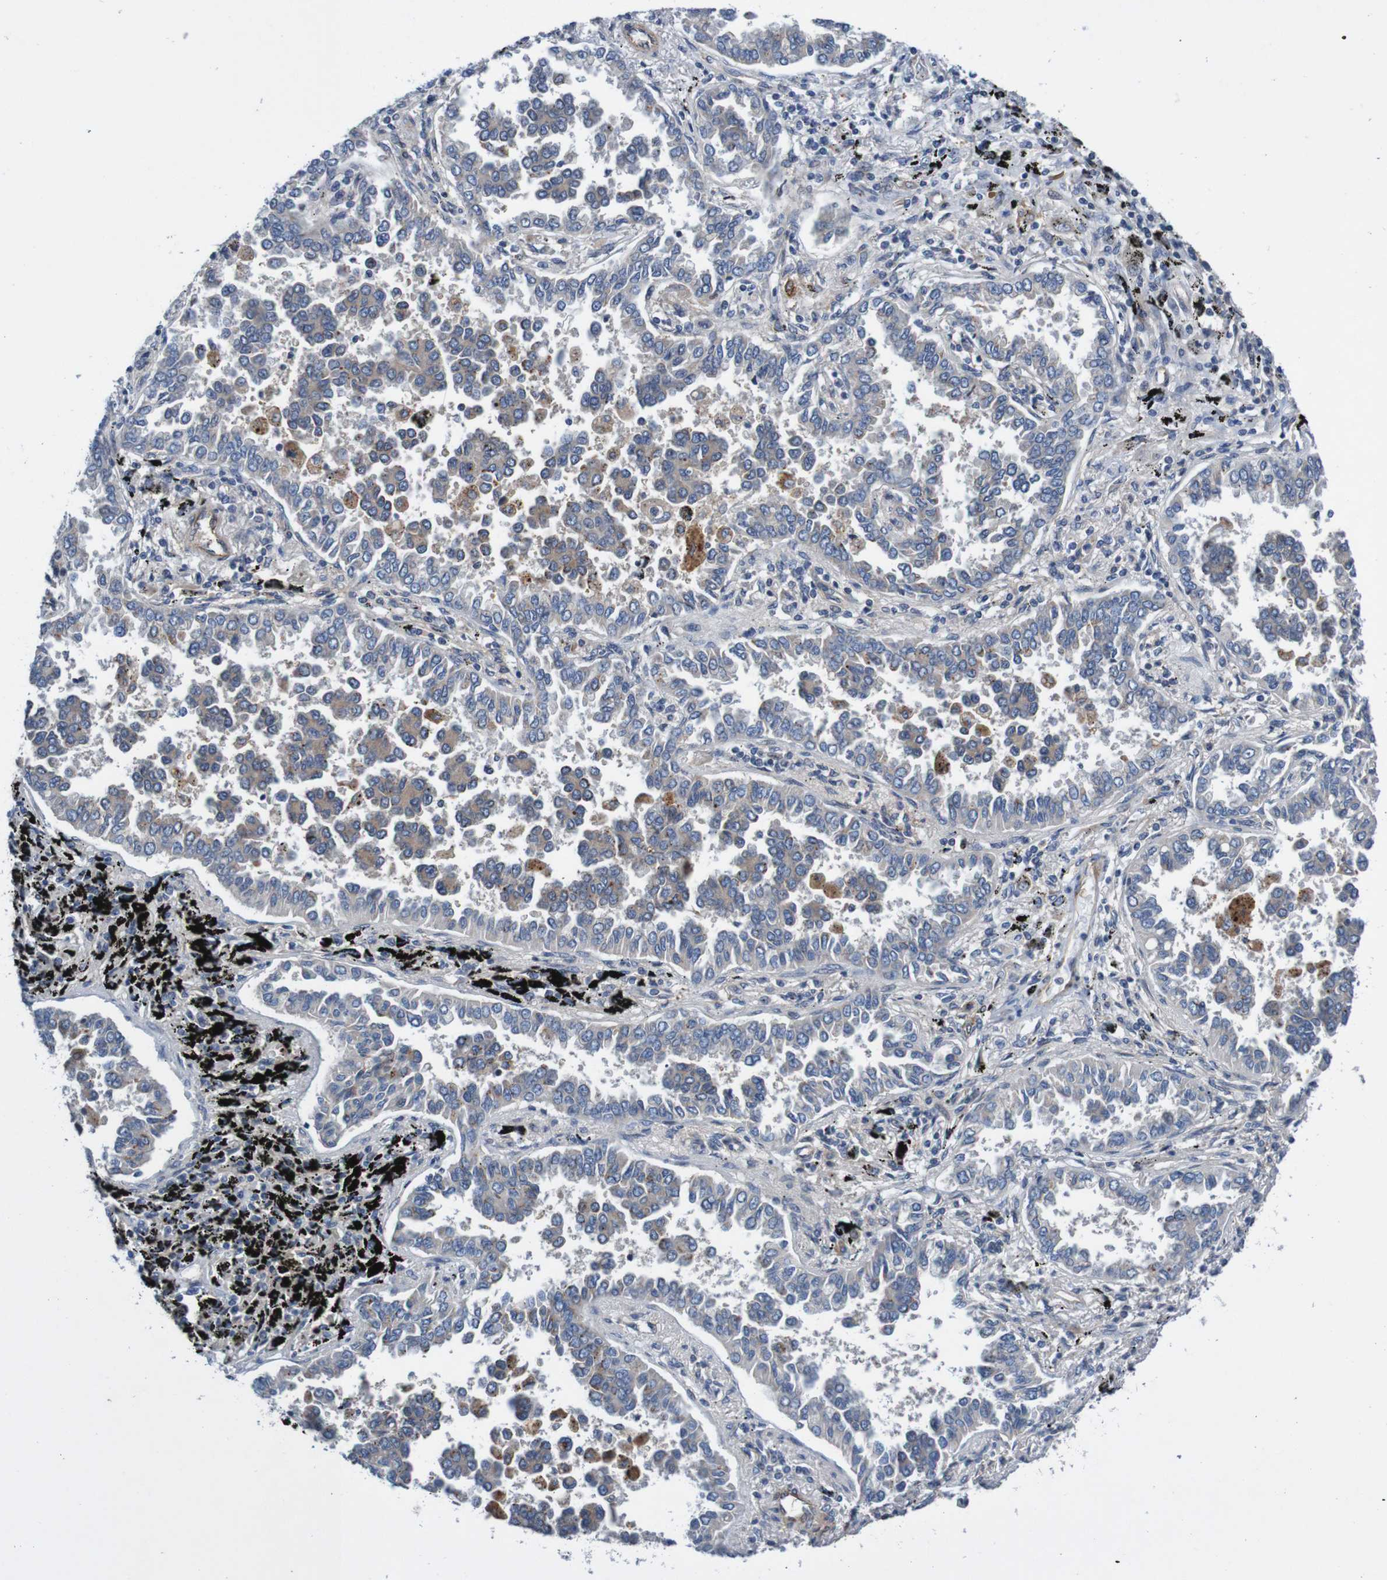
{"staining": {"intensity": "negative", "quantity": "none", "location": "none"}, "tissue": "lung cancer", "cell_type": "Tumor cells", "image_type": "cancer", "snomed": [{"axis": "morphology", "description": "Normal tissue, NOS"}, {"axis": "morphology", "description": "Adenocarcinoma, NOS"}, {"axis": "topography", "description": "Lung"}], "caption": "DAB immunohistochemical staining of adenocarcinoma (lung) reveals no significant staining in tumor cells.", "gene": "CPED1", "patient": {"sex": "male", "age": 59}}